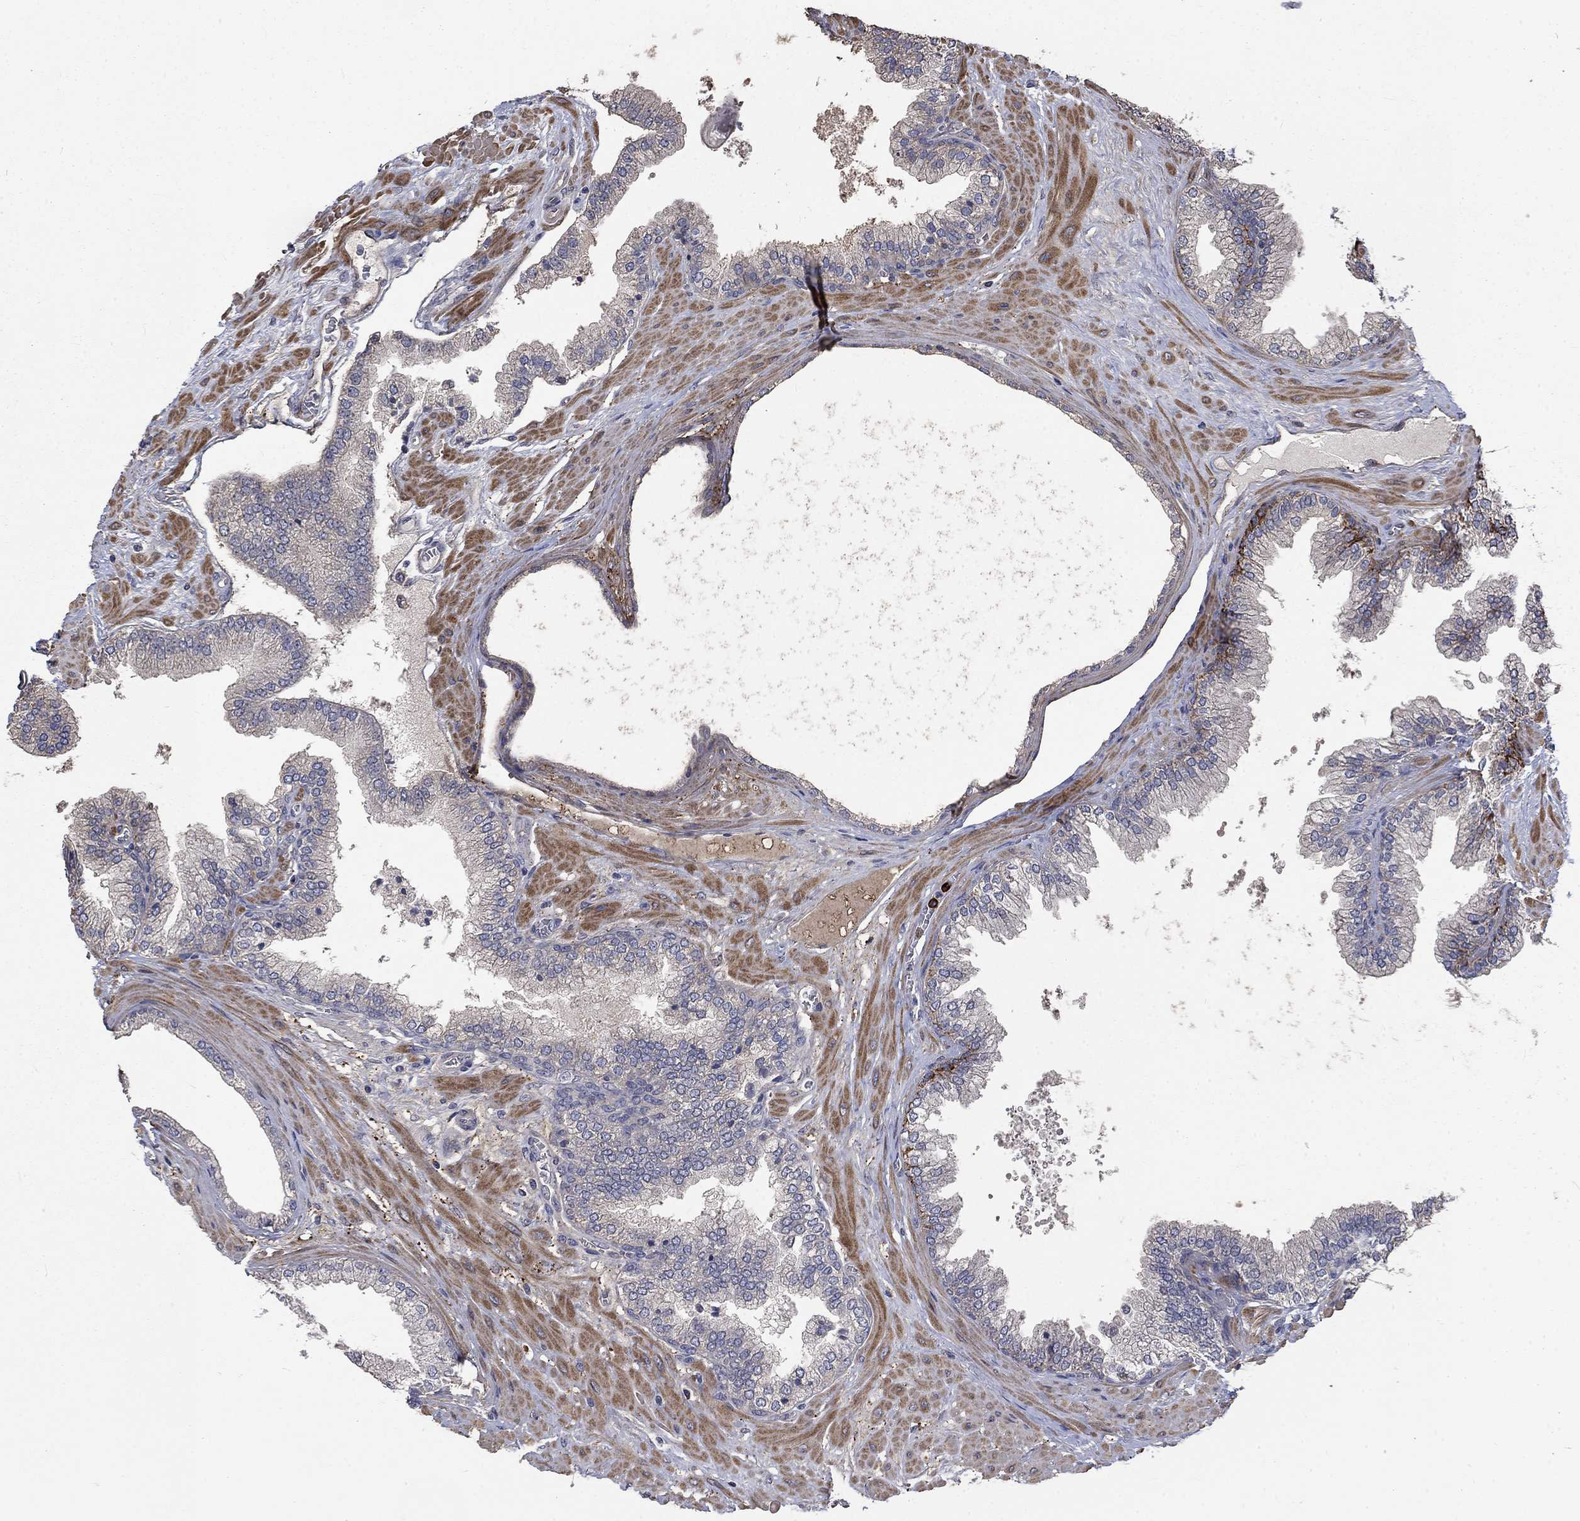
{"staining": {"intensity": "negative", "quantity": "none", "location": "none"}, "tissue": "prostate cancer", "cell_type": "Tumor cells", "image_type": "cancer", "snomed": [{"axis": "morphology", "description": "Adenocarcinoma, Low grade"}, {"axis": "topography", "description": "Prostate"}], "caption": "IHC histopathology image of neoplastic tissue: prostate adenocarcinoma (low-grade) stained with DAB (3,3'-diaminobenzidine) shows no significant protein expression in tumor cells. Nuclei are stained in blue.", "gene": "VCAN", "patient": {"sex": "male", "age": 72}}